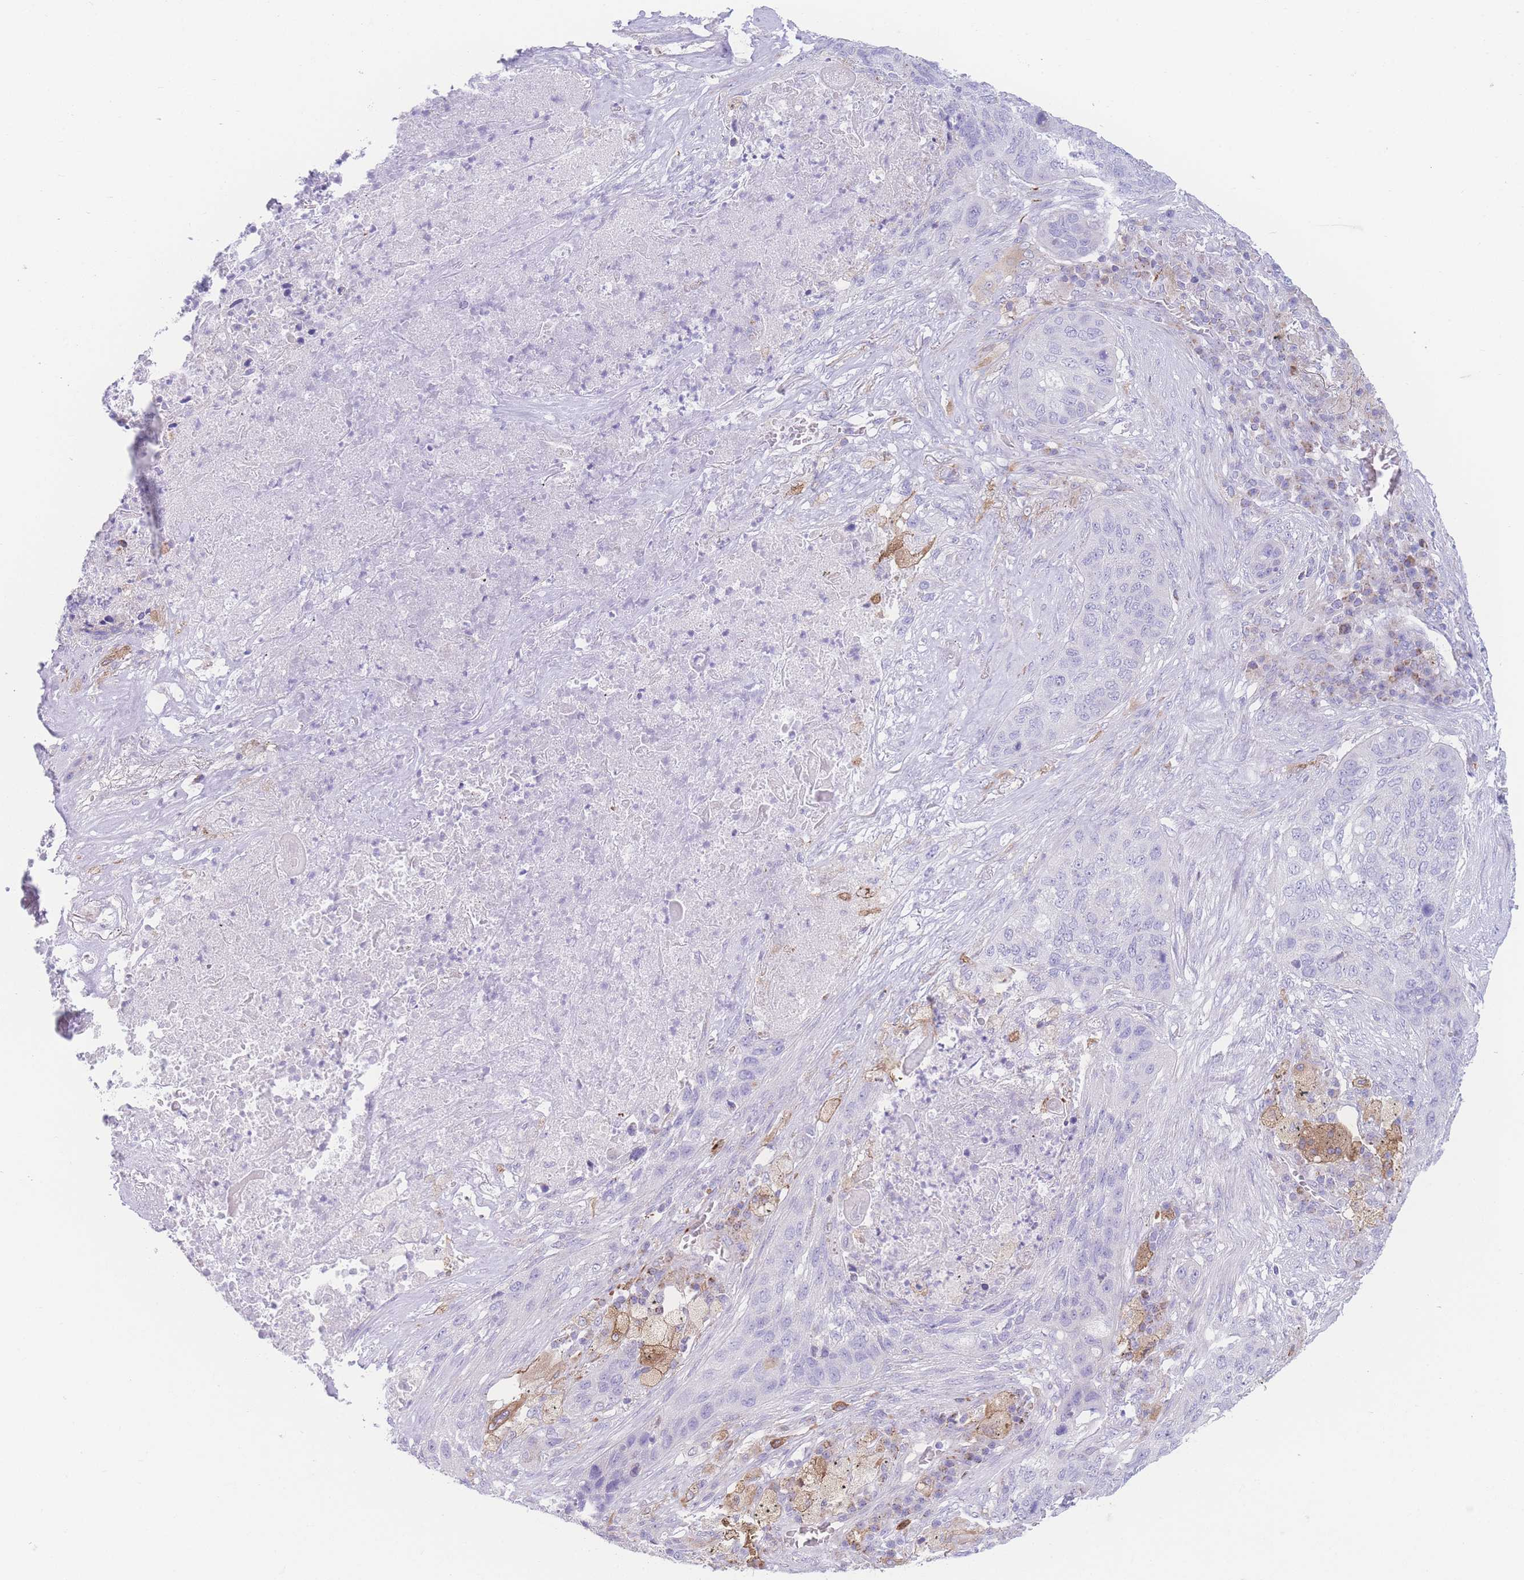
{"staining": {"intensity": "negative", "quantity": "none", "location": "none"}, "tissue": "lung cancer", "cell_type": "Tumor cells", "image_type": "cancer", "snomed": [{"axis": "morphology", "description": "Squamous cell carcinoma, NOS"}, {"axis": "topography", "description": "Lung"}], "caption": "The IHC histopathology image has no significant expression in tumor cells of lung cancer (squamous cell carcinoma) tissue. (DAB (3,3'-diaminobenzidine) IHC visualized using brightfield microscopy, high magnification).", "gene": "NBEAL1", "patient": {"sex": "female", "age": 63}}